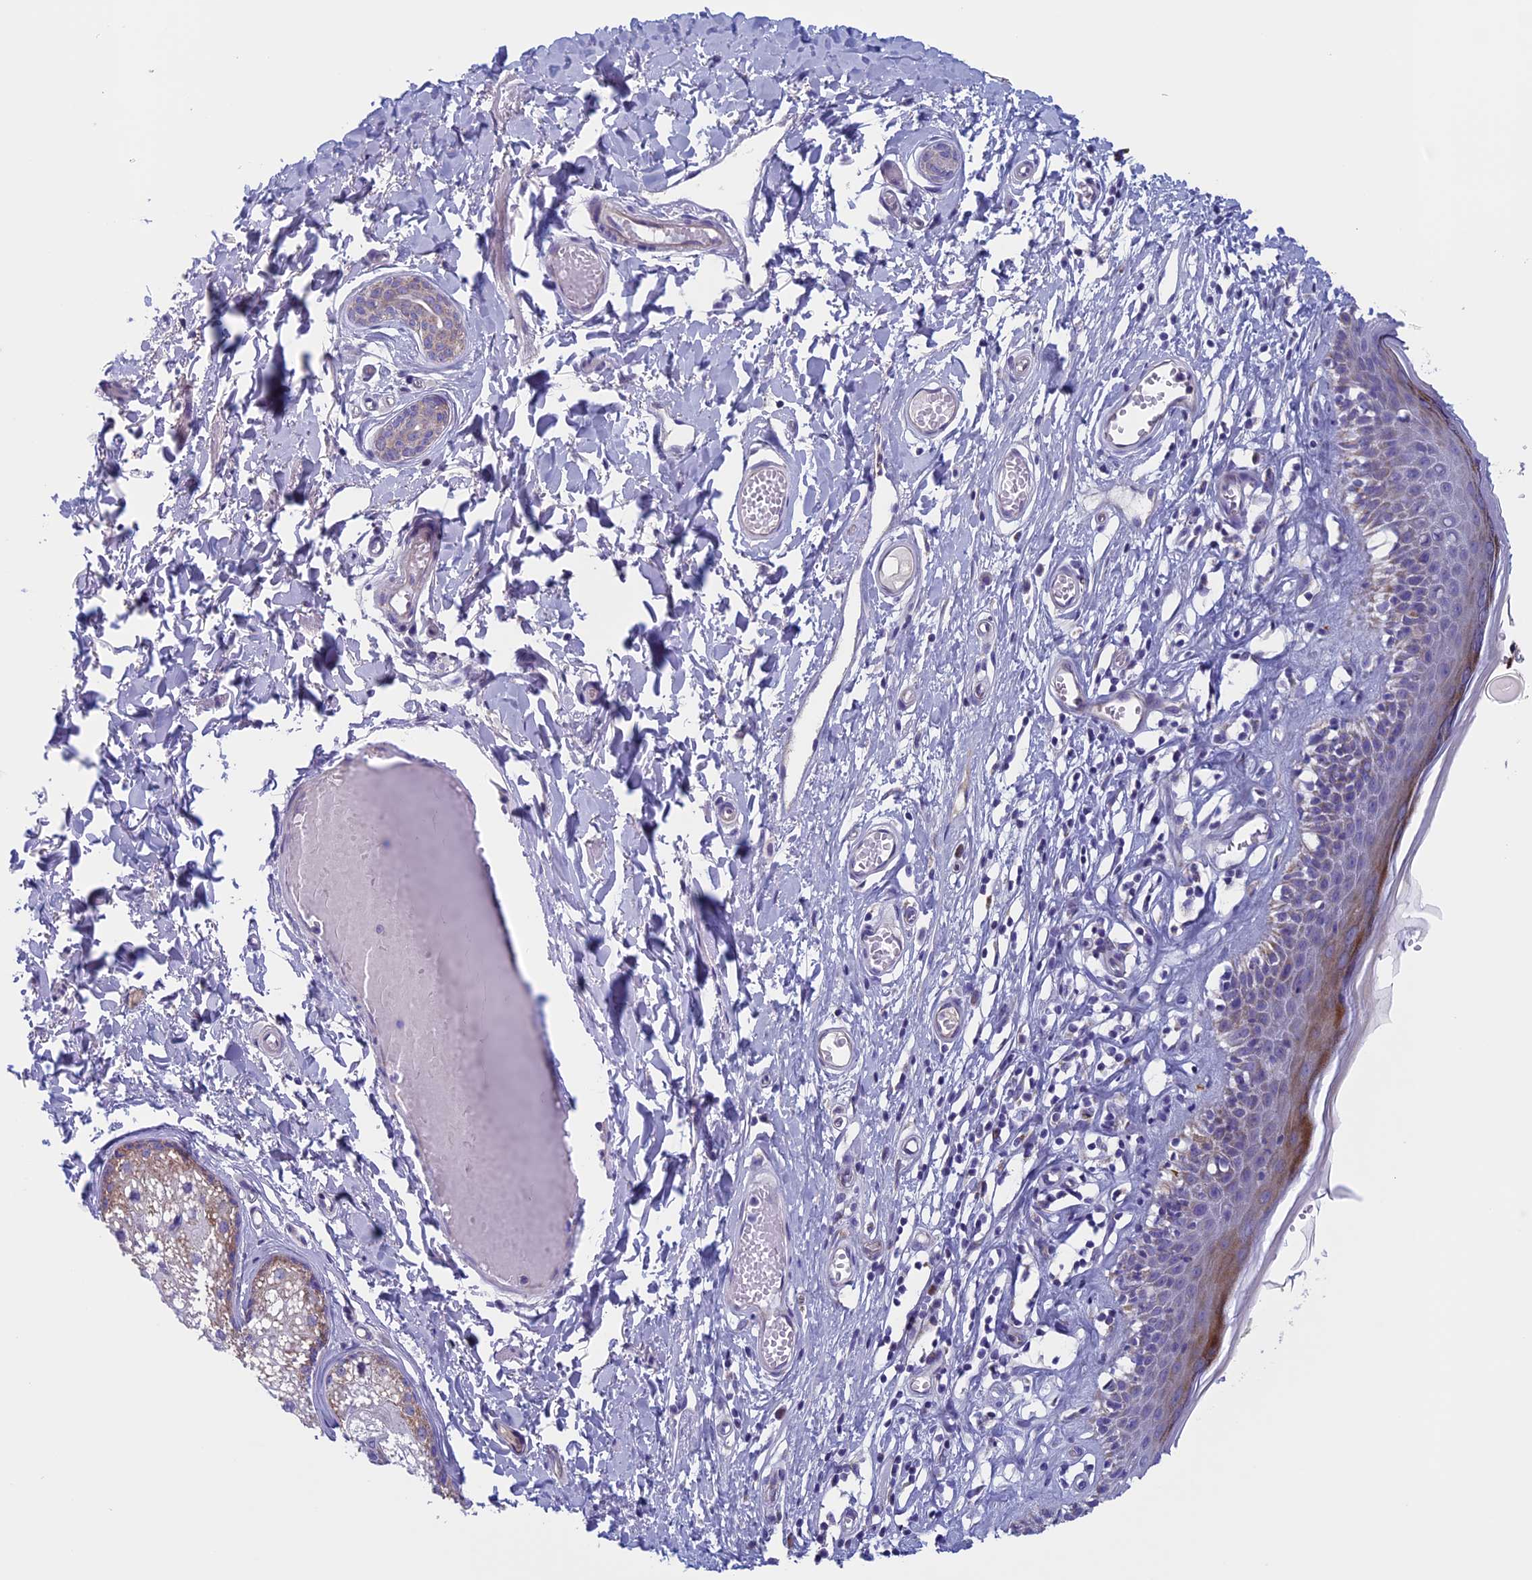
{"staining": {"intensity": "moderate", "quantity": "<25%", "location": "cytoplasmic/membranous"}, "tissue": "skin", "cell_type": "Epidermal cells", "image_type": "normal", "snomed": [{"axis": "morphology", "description": "Normal tissue, NOS"}, {"axis": "topography", "description": "Adipose tissue"}, {"axis": "topography", "description": "Vascular tissue"}, {"axis": "topography", "description": "Vulva"}, {"axis": "topography", "description": "Peripheral nerve tissue"}], "caption": "The photomicrograph reveals immunohistochemical staining of benign skin. There is moderate cytoplasmic/membranous expression is appreciated in about <25% of epidermal cells. Using DAB (3,3'-diaminobenzidine) (brown) and hematoxylin (blue) stains, captured at high magnification using brightfield microscopy.", "gene": "NDUFB9", "patient": {"sex": "female", "age": 86}}